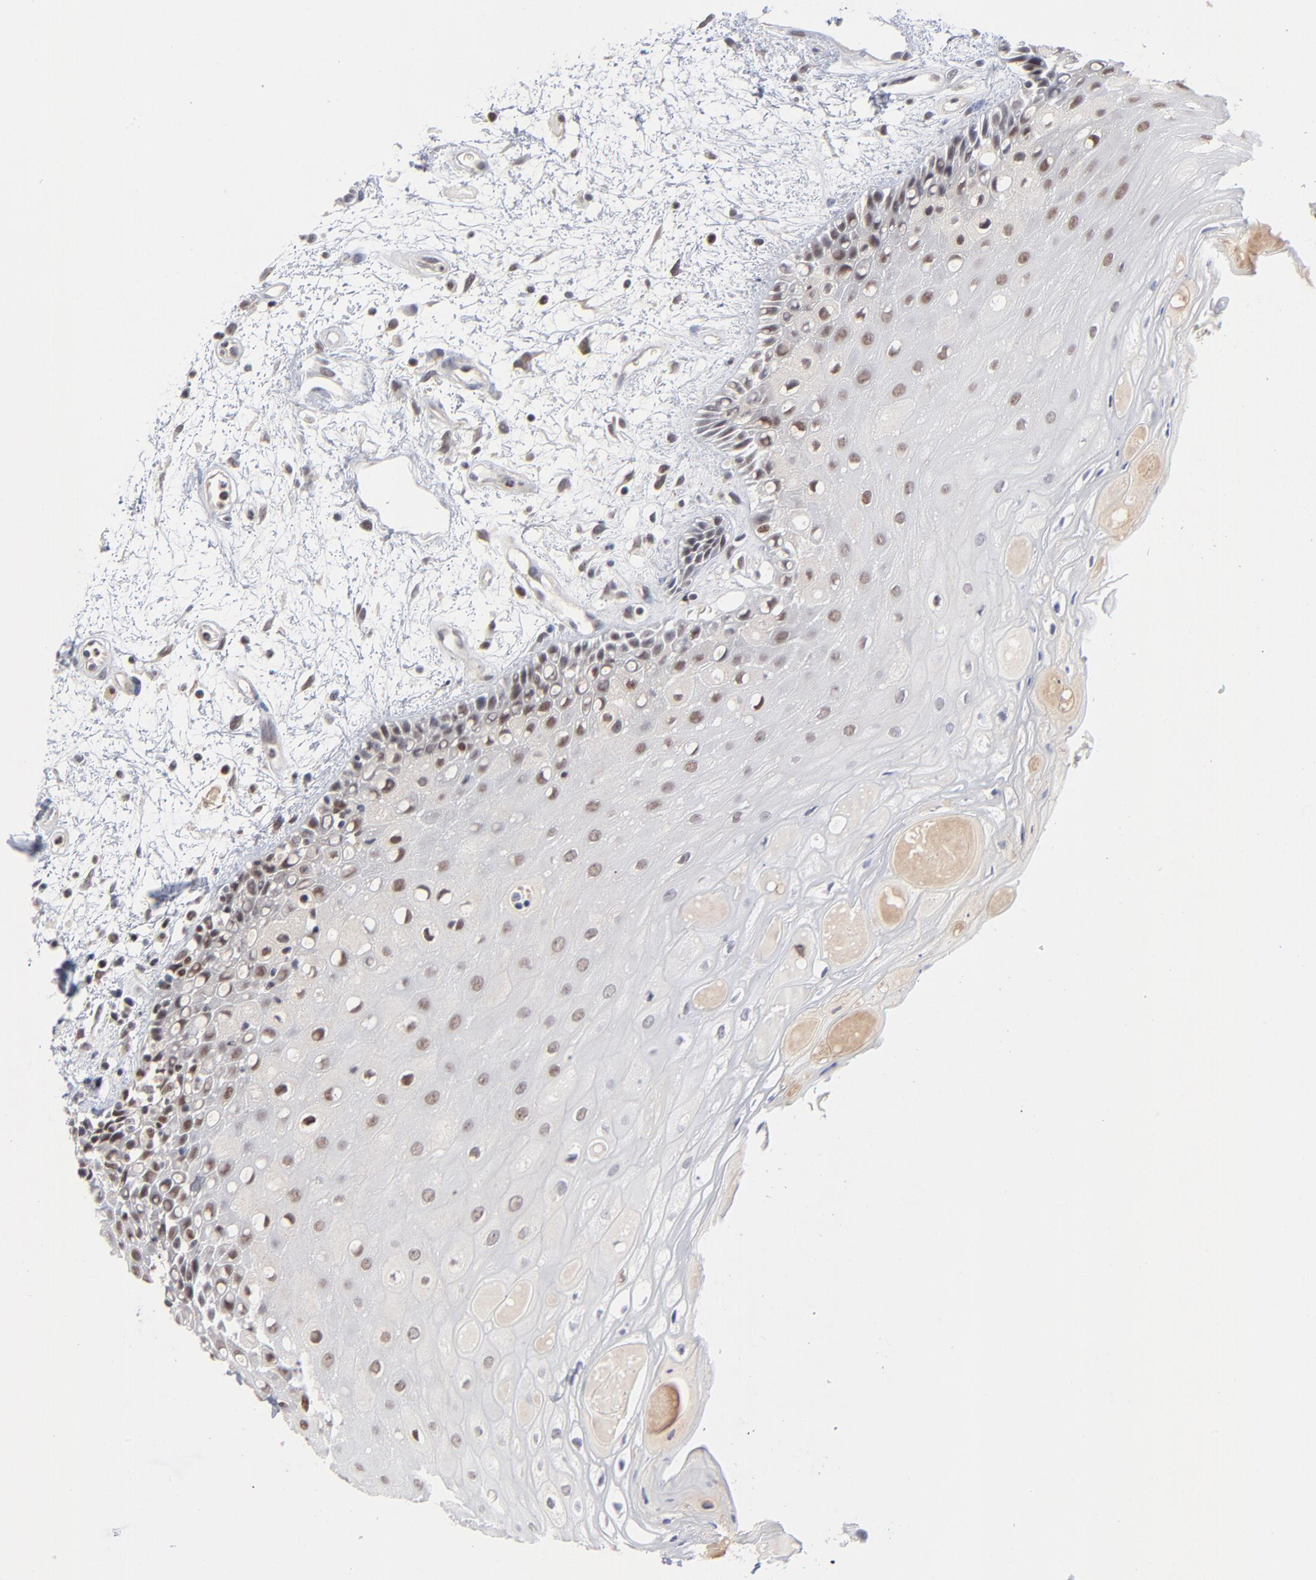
{"staining": {"intensity": "moderate", "quantity": "25%-75%", "location": "nuclear"}, "tissue": "oral mucosa", "cell_type": "Squamous epithelial cells", "image_type": "normal", "snomed": [{"axis": "morphology", "description": "Normal tissue, NOS"}, {"axis": "morphology", "description": "Squamous cell carcinoma, NOS"}, {"axis": "topography", "description": "Skeletal muscle"}, {"axis": "topography", "description": "Oral tissue"}, {"axis": "topography", "description": "Head-Neck"}], "caption": "Protein staining demonstrates moderate nuclear positivity in approximately 25%-75% of squamous epithelial cells in benign oral mucosa. Using DAB (3,3'-diaminobenzidine) (brown) and hematoxylin (blue) stains, captured at high magnification using brightfield microscopy.", "gene": "MAX", "patient": {"sex": "female", "age": 84}}